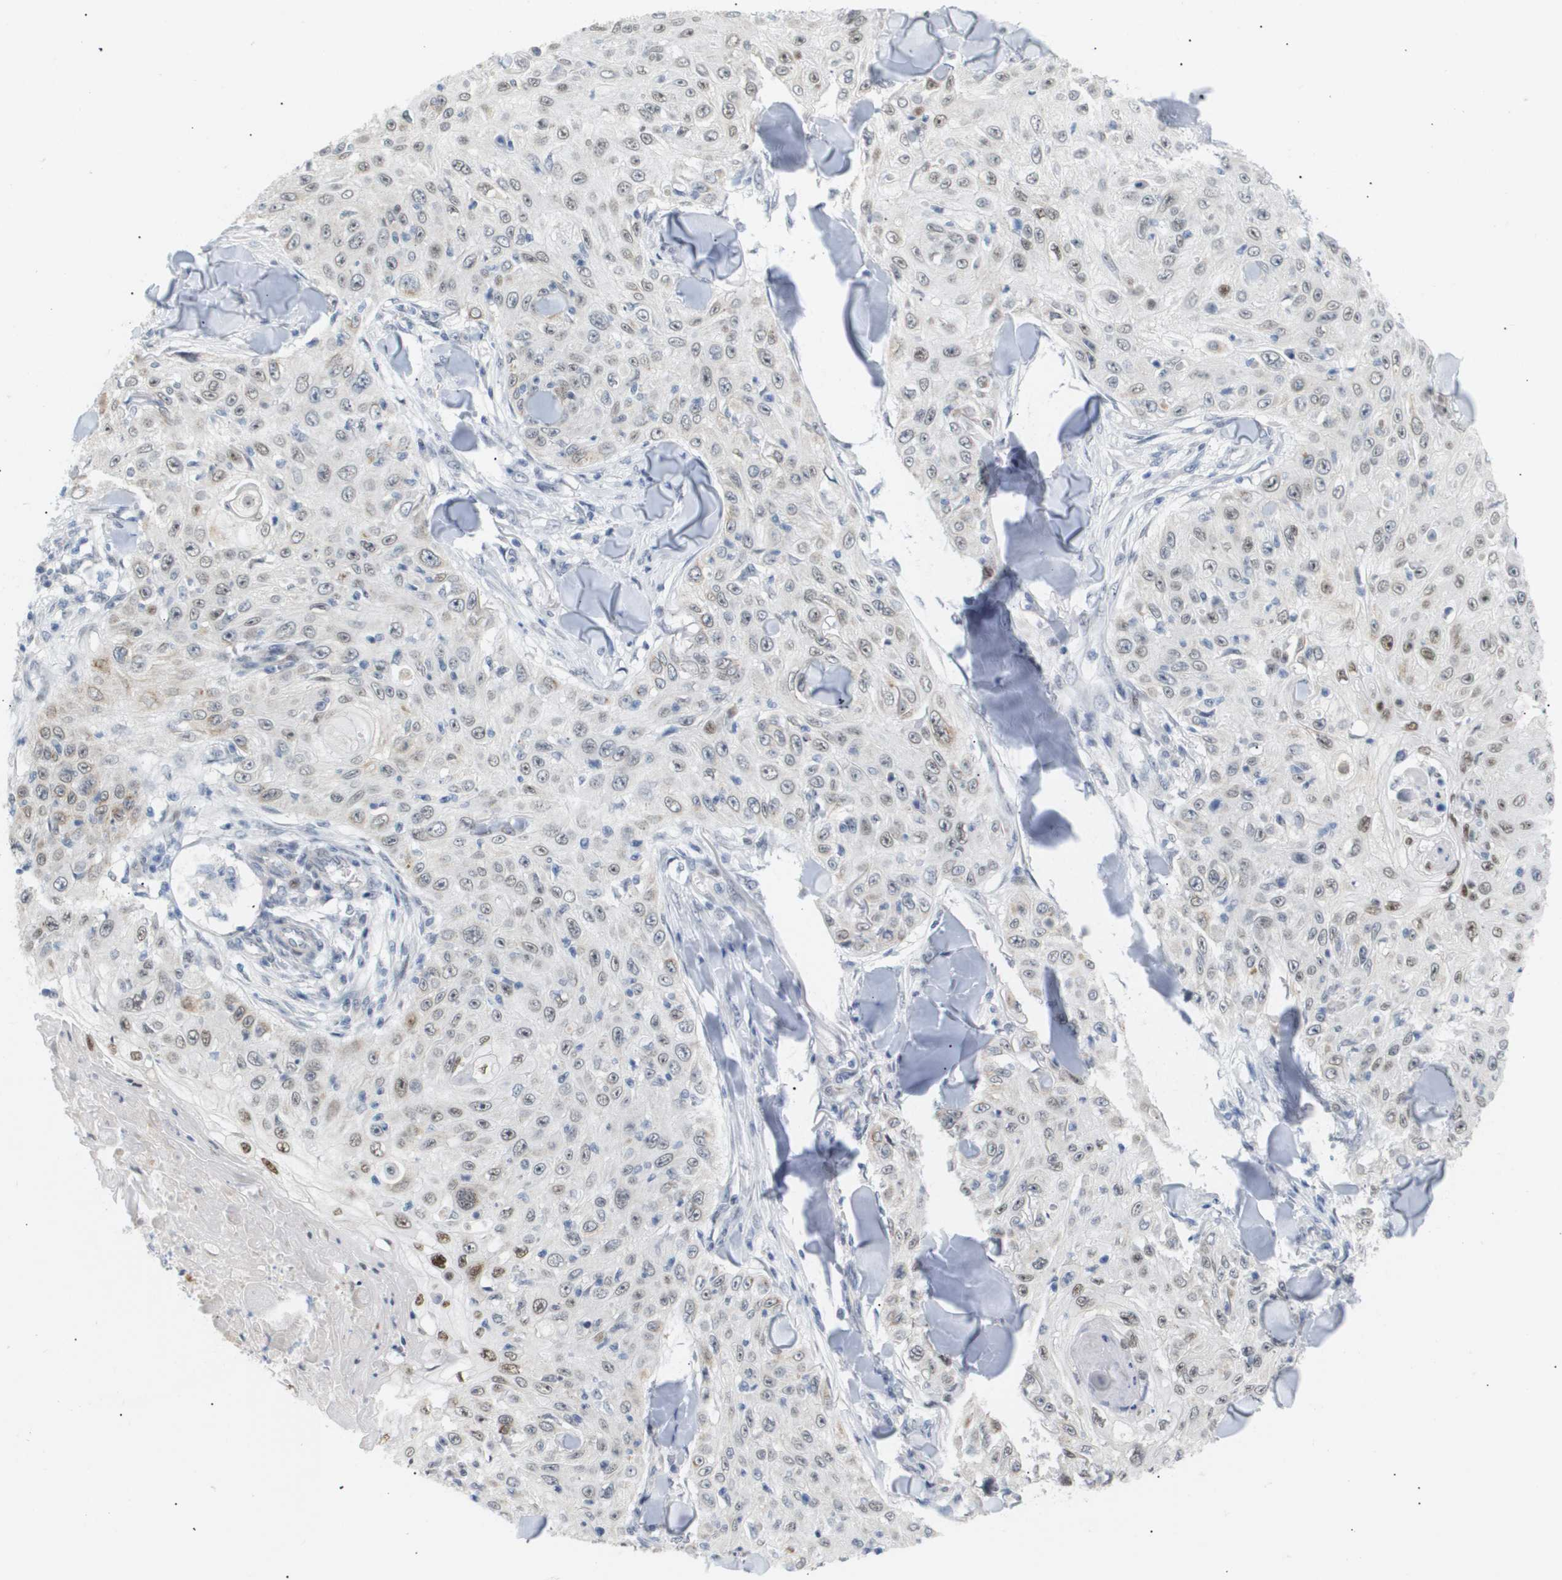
{"staining": {"intensity": "moderate", "quantity": "<25%", "location": "nuclear"}, "tissue": "skin cancer", "cell_type": "Tumor cells", "image_type": "cancer", "snomed": [{"axis": "morphology", "description": "Squamous cell carcinoma, NOS"}, {"axis": "topography", "description": "Skin"}], "caption": "The immunohistochemical stain labels moderate nuclear positivity in tumor cells of squamous cell carcinoma (skin) tissue.", "gene": "PPARD", "patient": {"sex": "male", "age": 86}}